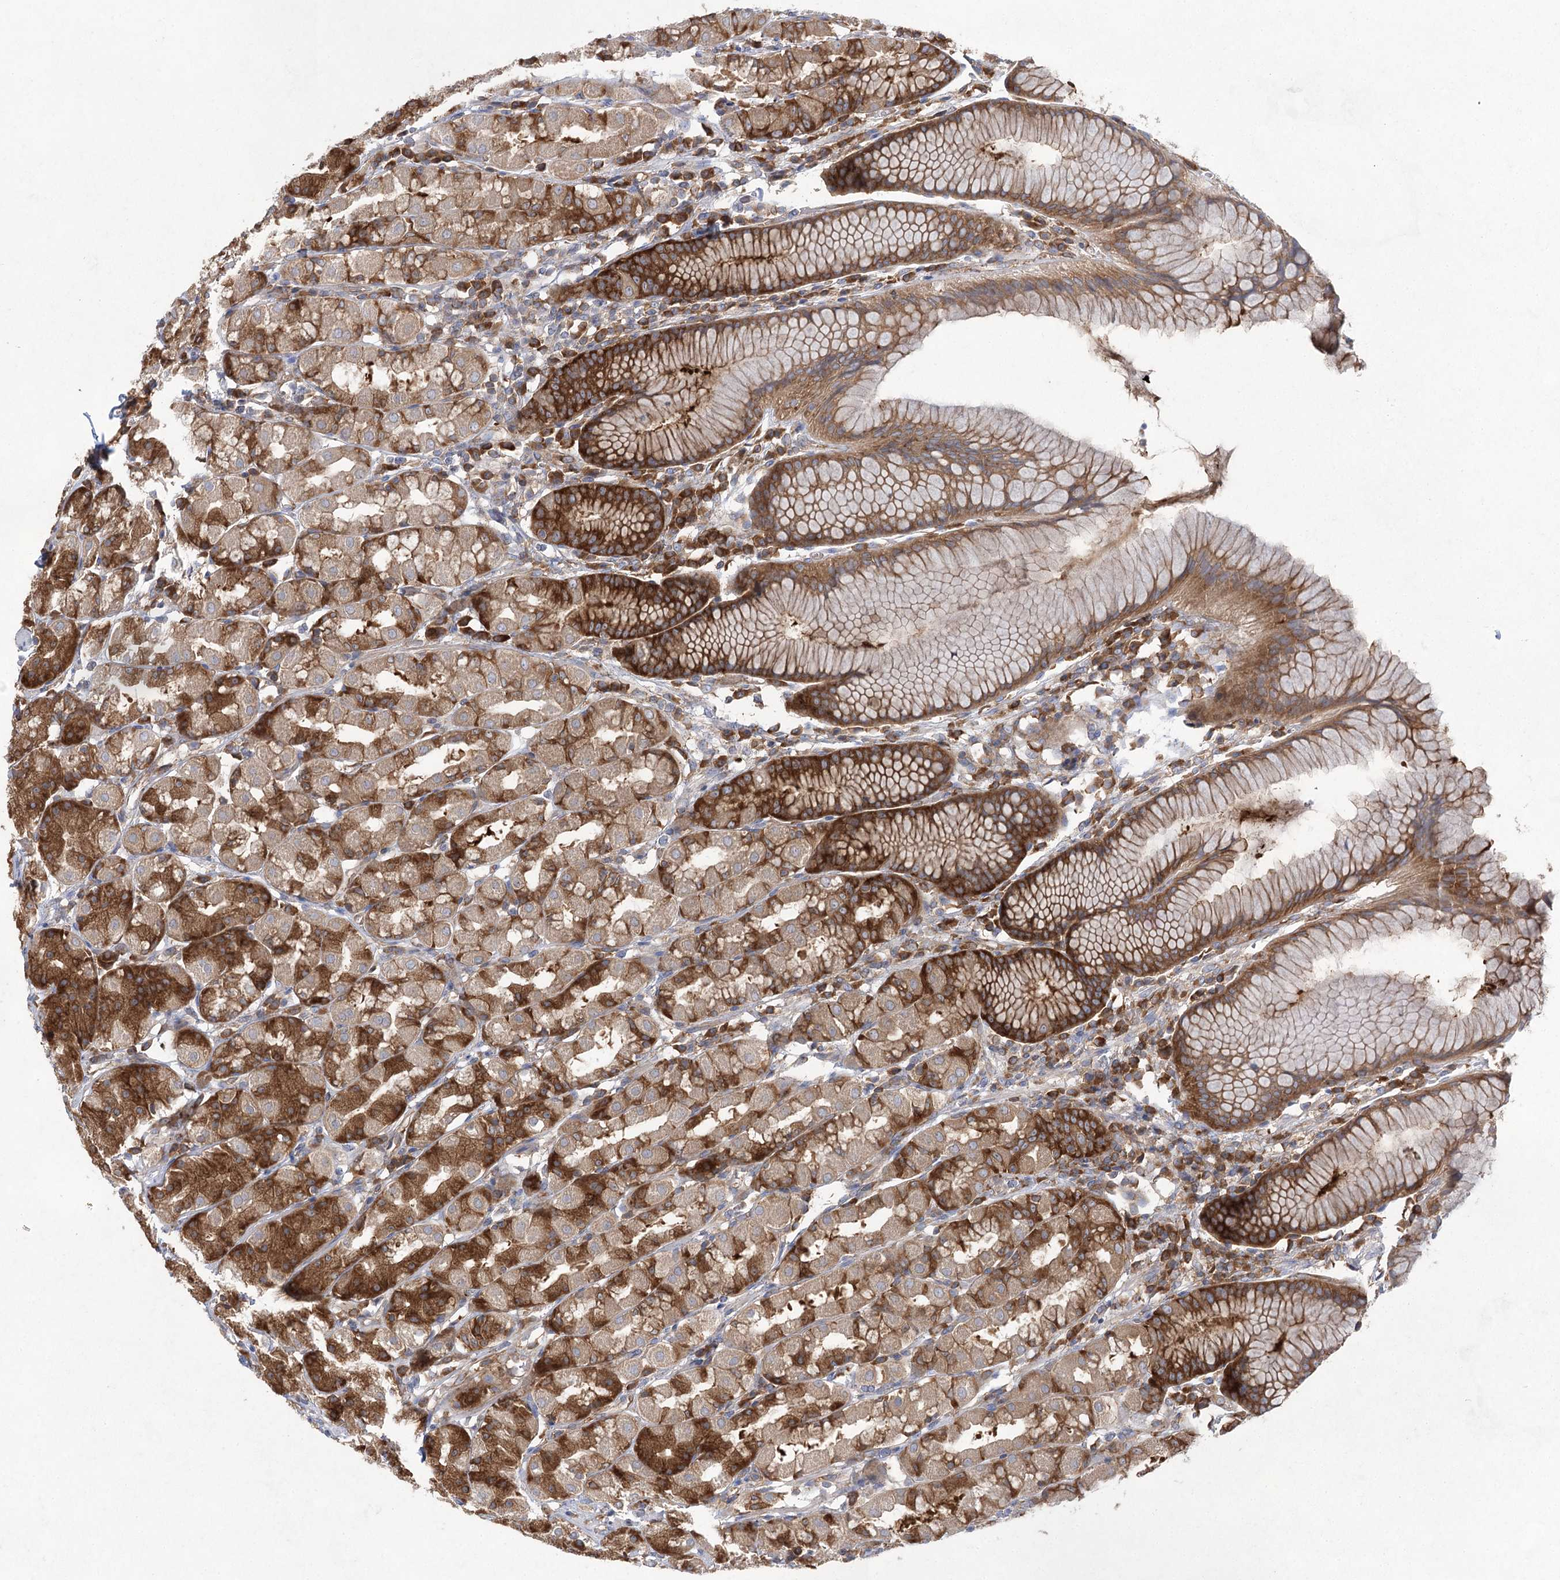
{"staining": {"intensity": "strong", "quantity": ">75%", "location": "cytoplasmic/membranous"}, "tissue": "stomach", "cell_type": "Glandular cells", "image_type": "normal", "snomed": [{"axis": "morphology", "description": "Normal tissue, NOS"}, {"axis": "topography", "description": "Stomach, lower"}], "caption": "Strong cytoplasmic/membranous protein positivity is identified in about >75% of glandular cells in stomach. (DAB = brown stain, brightfield microscopy at high magnification).", "gene": "EIF3A", "patient": {"sex": "female", "age": 56}}